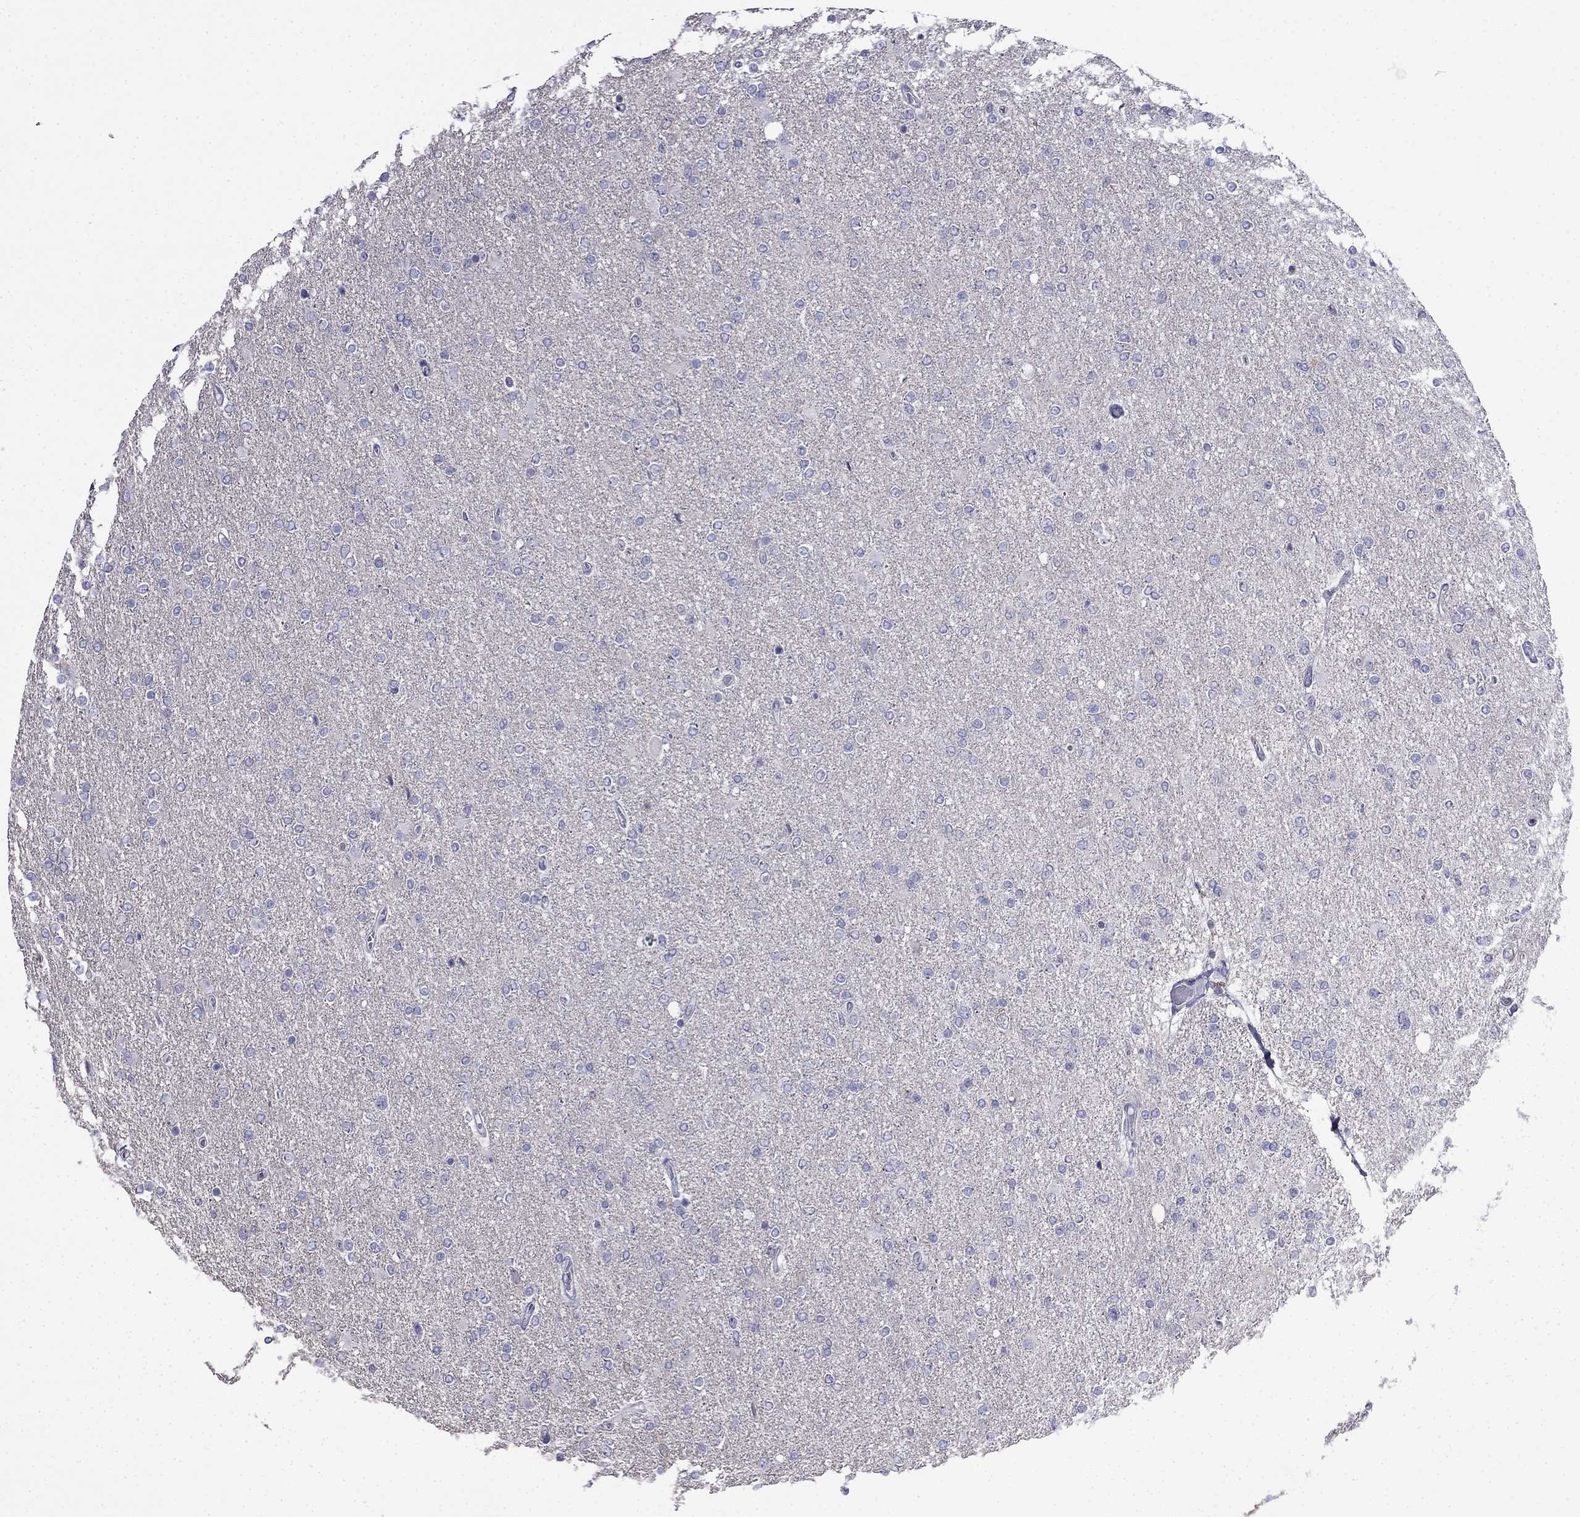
{"staining": {"intensity": "negative", "quantity": "none", "location": "none"}, "tissue": "glioma", "cell_type": "Tumor cells", "image_type": "cancer", "snomed": [{"axis": "morphology", "description": "Glioma, malignant, High grade"}, {"axis": "topography", "description": "Cerebral cortex"}], "caption": "Protein analysis of glioma demonstrates no significant expression in tumor cells.", "gene": "GUCA1B", "patient": {"sex": "male", "age": 70}}